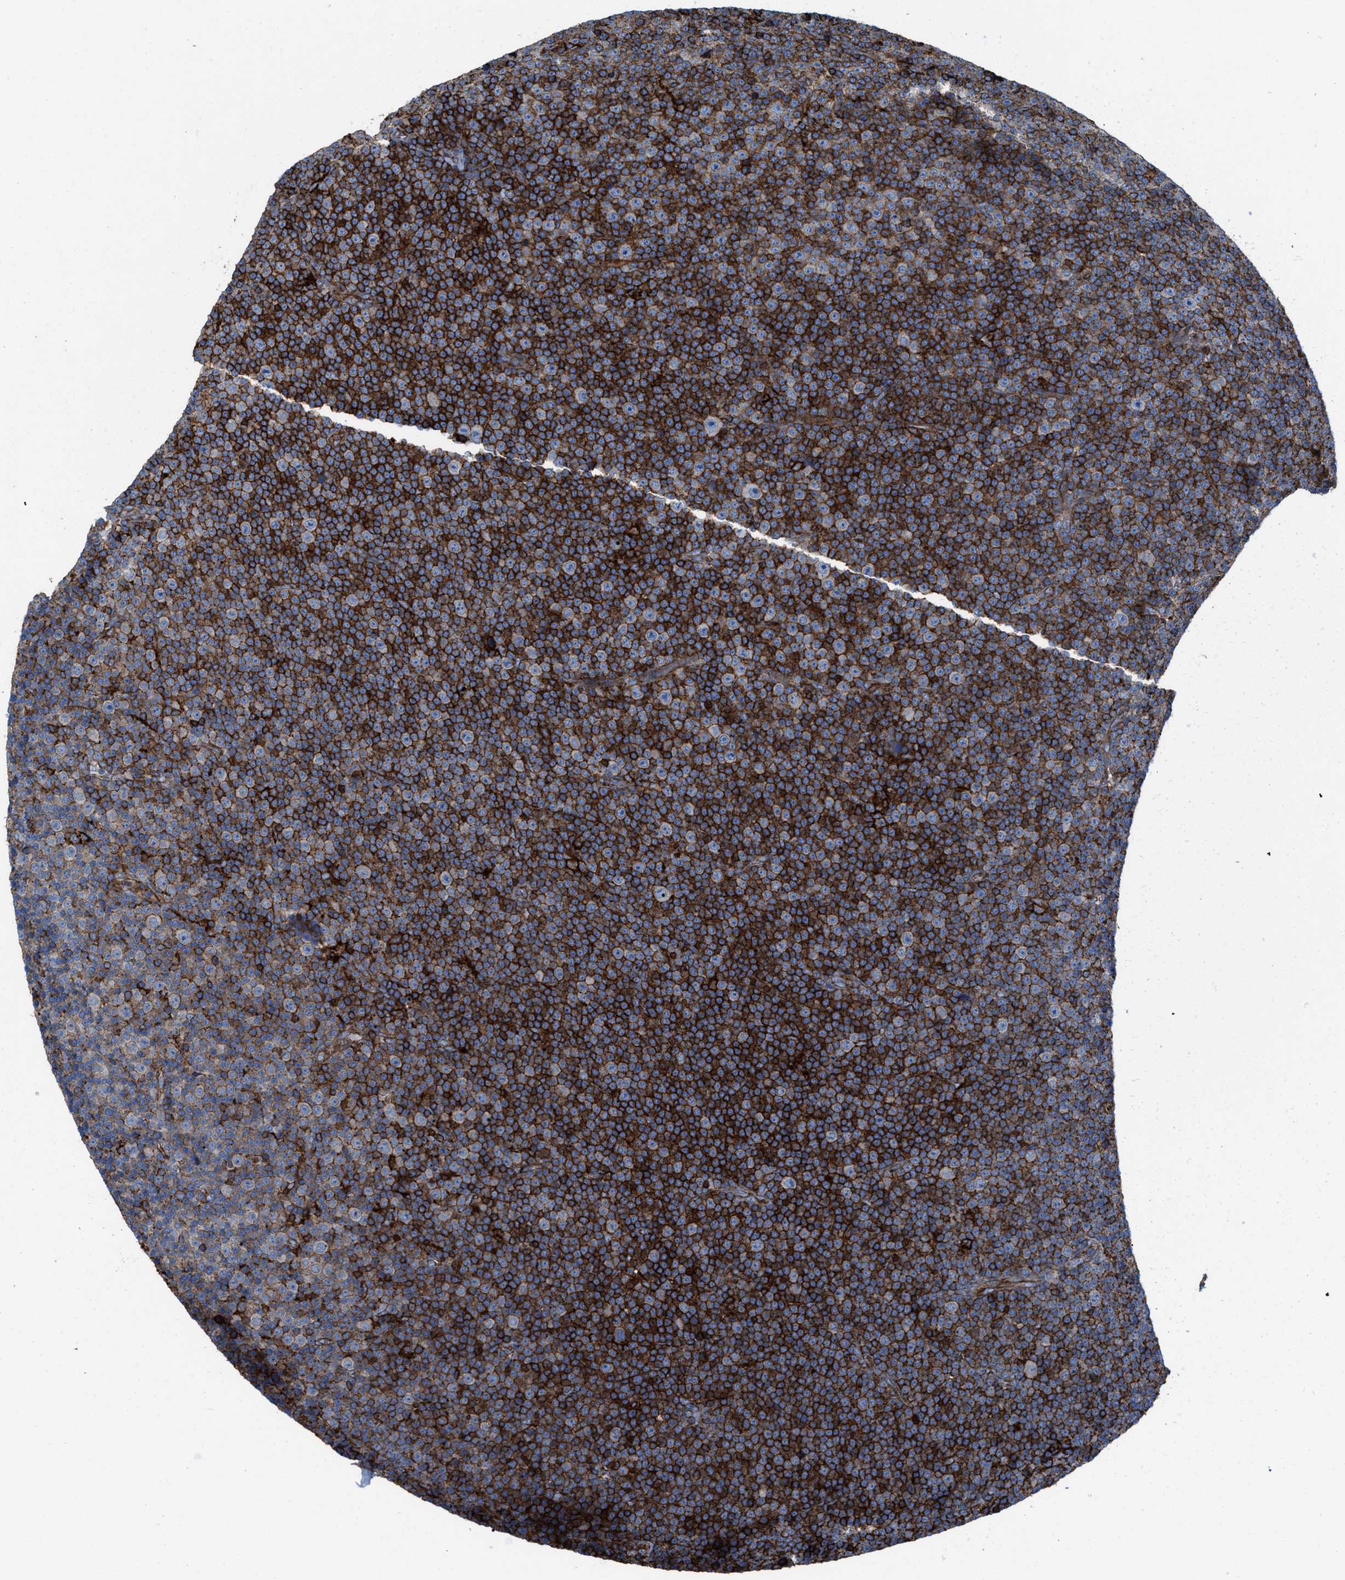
{"staining": {"intensity": "strong", "quantity": "25%-75%", "location": "cytoplasmic/membranous"}, "tissue": "lymphoma", "cell_type": "Tumor cells", "image_type": "cancer", "snomed": [{"axis": "morphology", "description": "Malignant lymphoma, non-Hodgkin's type, Low grade"}, {"axis": "topography", "description": "Lymph node"}], "caption": "Lymphoma tissue shows strong cytoplasmic/membranous staining in about 25%-75% of tumor cells (DAB (3,3'-diaminobenzidine) = brown stain, brightfield microscopy at high magnification).", "gene": "AGPAT2", "patient": {"sex": "female", "age": 67}}